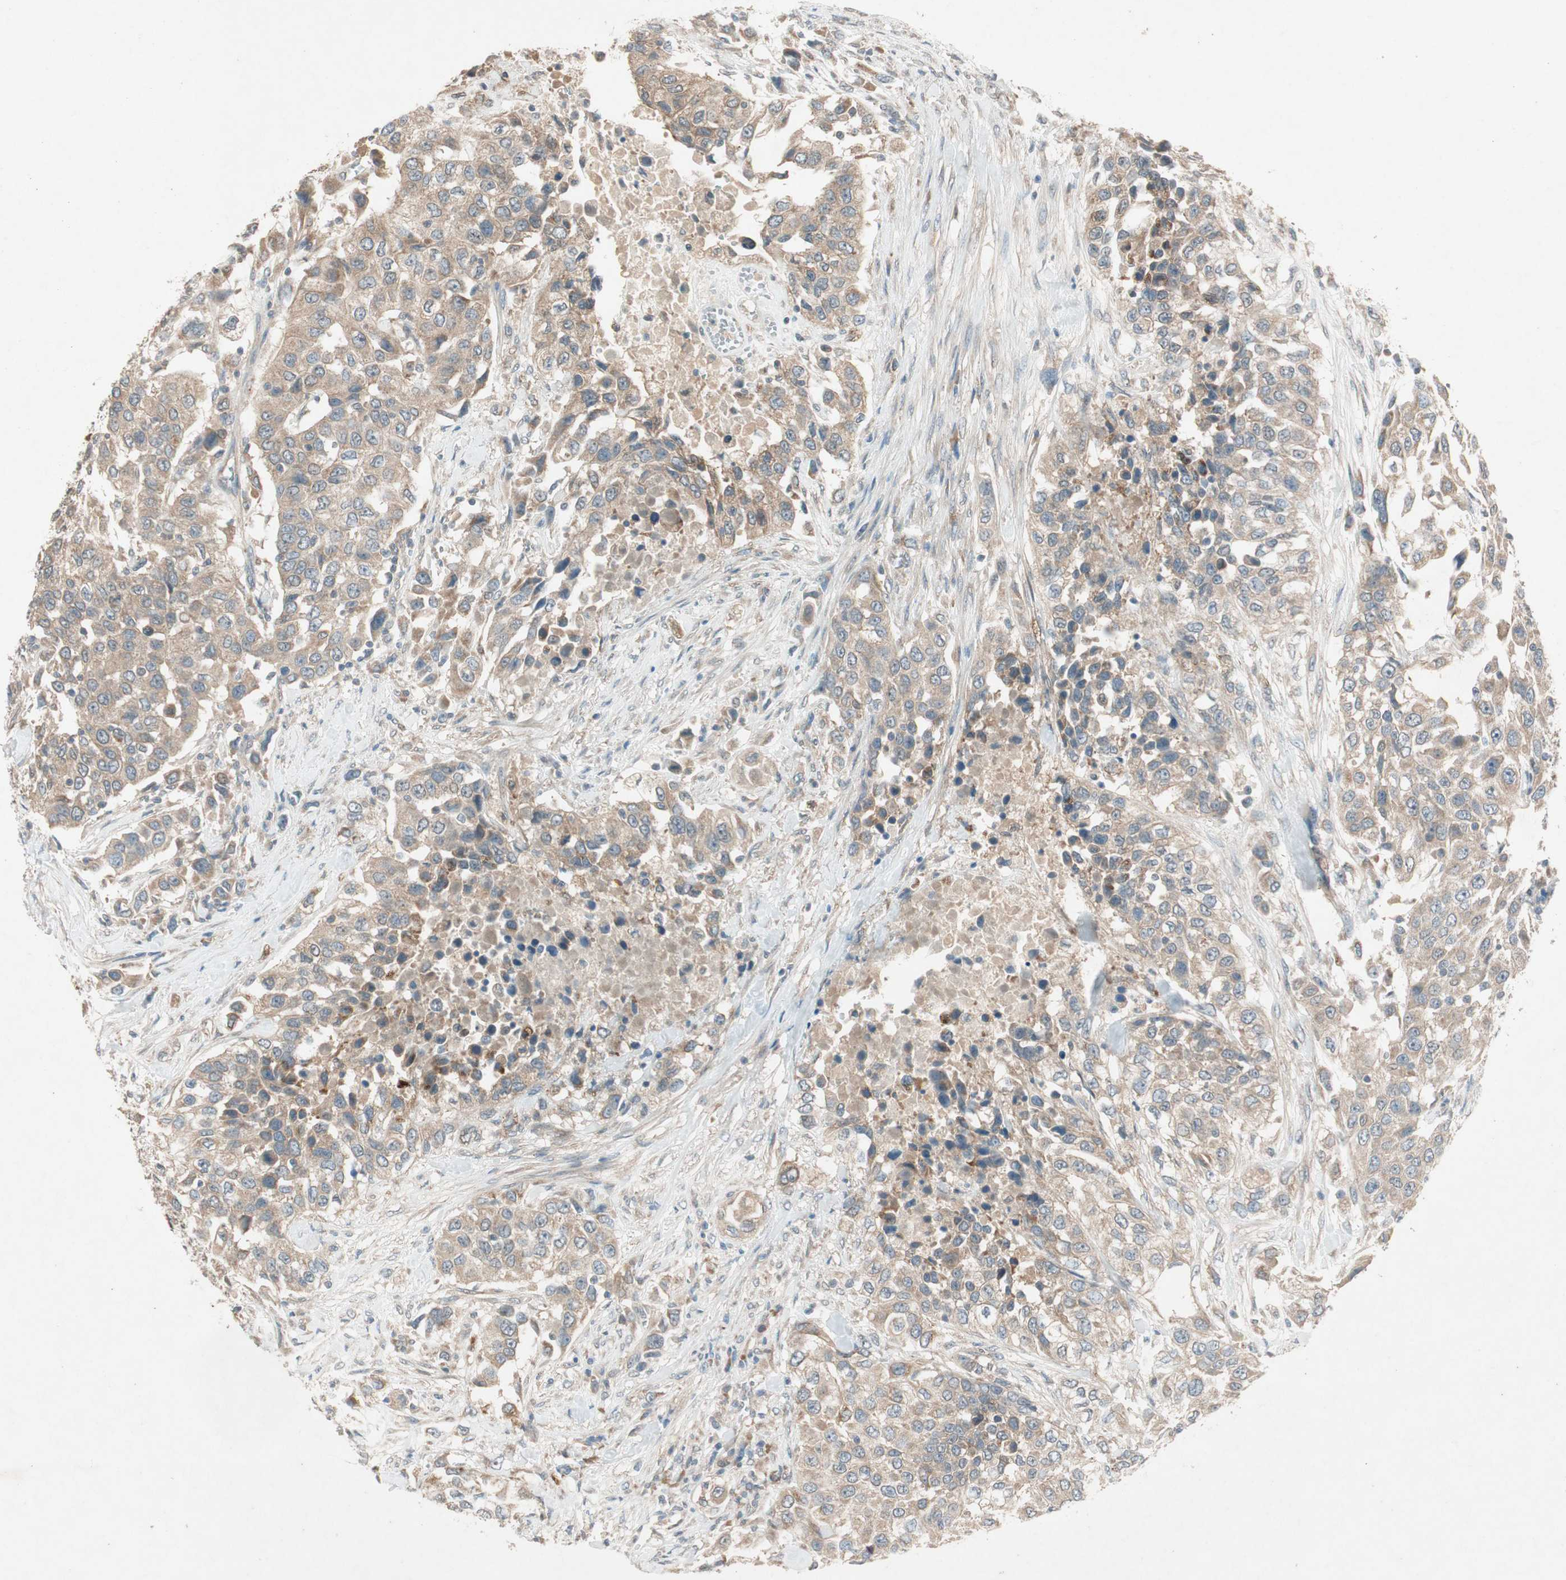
{"staining": {"intensity": "weak", "quantity": ">75%", "location": "cytoplasmic/membranous"}, "tissue": "urothelial cancer", "cell_type": "Tumor cells", "image_type": "cancer", "snomed": [{"axis": "morphology", "description": "Urothelial carcinoma, High grade"}, {"axis": "topography", "description": "Urinary bladder"}], "caption": "Immunohistochemistry (IHC) micrograph of high-grade urothelial carcinoma stained for a protein (brown), which displays low levels of weak cytoplasmic/membranous staining in approximately >75% of tumor cells.", "gene": "NCLN", "patient": {"sex": "female", "age": 80}}